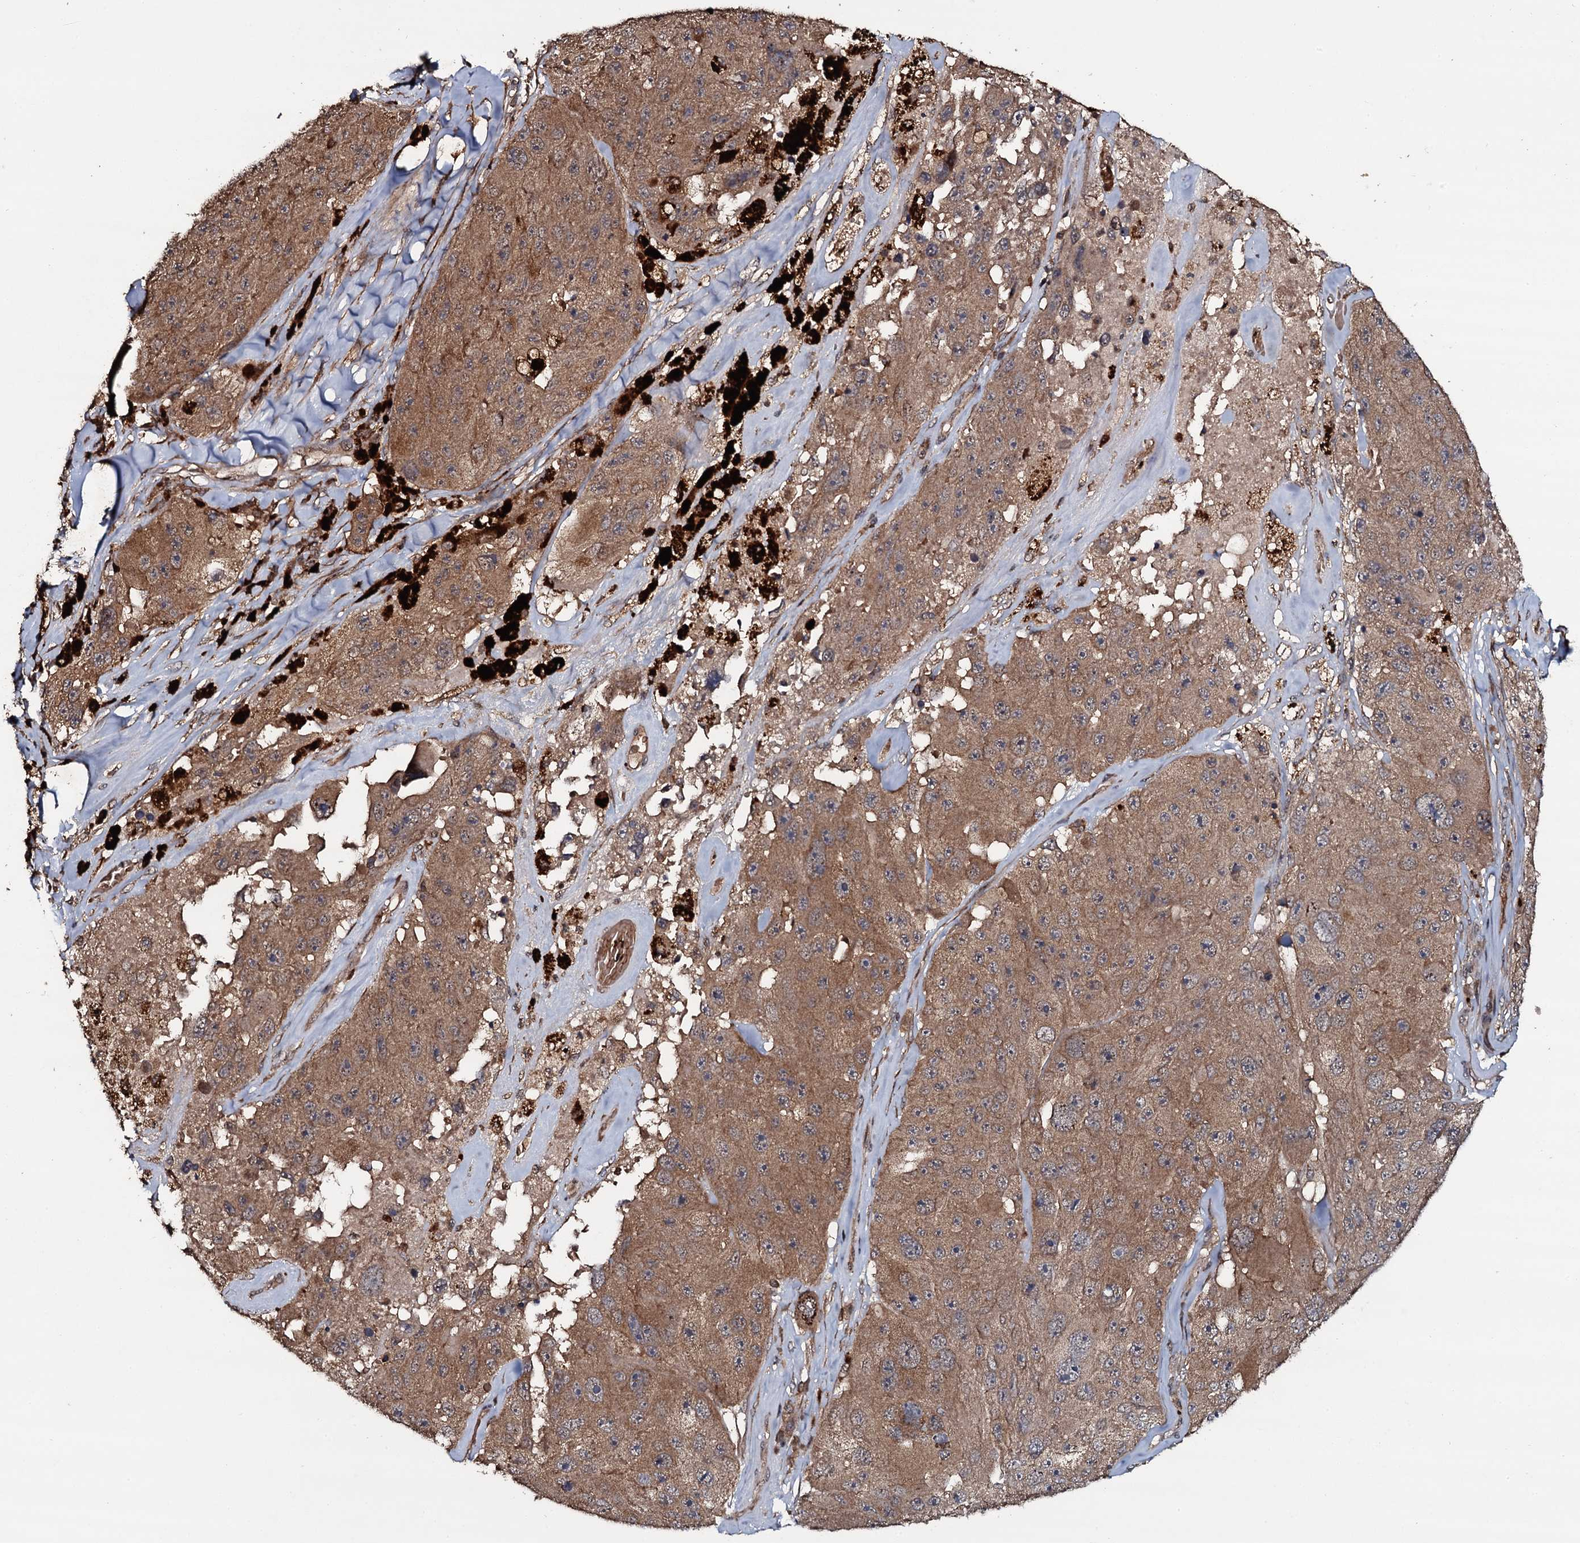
{"staining": {"intensity": "moderate", "quantity": ">75%", "location": "cytoplasmic/membranous"}, "tissue": "melanoma", "cell_type": "Tumor cells", "image_type": "cancer", "snomed": [{"axis": "morphology", "description": "Malignant melanoma, Metastatic site"}, {"axis": "topography", "description": "Lymph node"}], "caption": "Human malignant melanoma (metastatic site) stained for a protein (brown) reveals moderate cytoplasmic/membranous positive staining in approximately >75% of tumor cells.", "gene": "ADGRG3", "patient": {"sex": "male", "age": 62}}